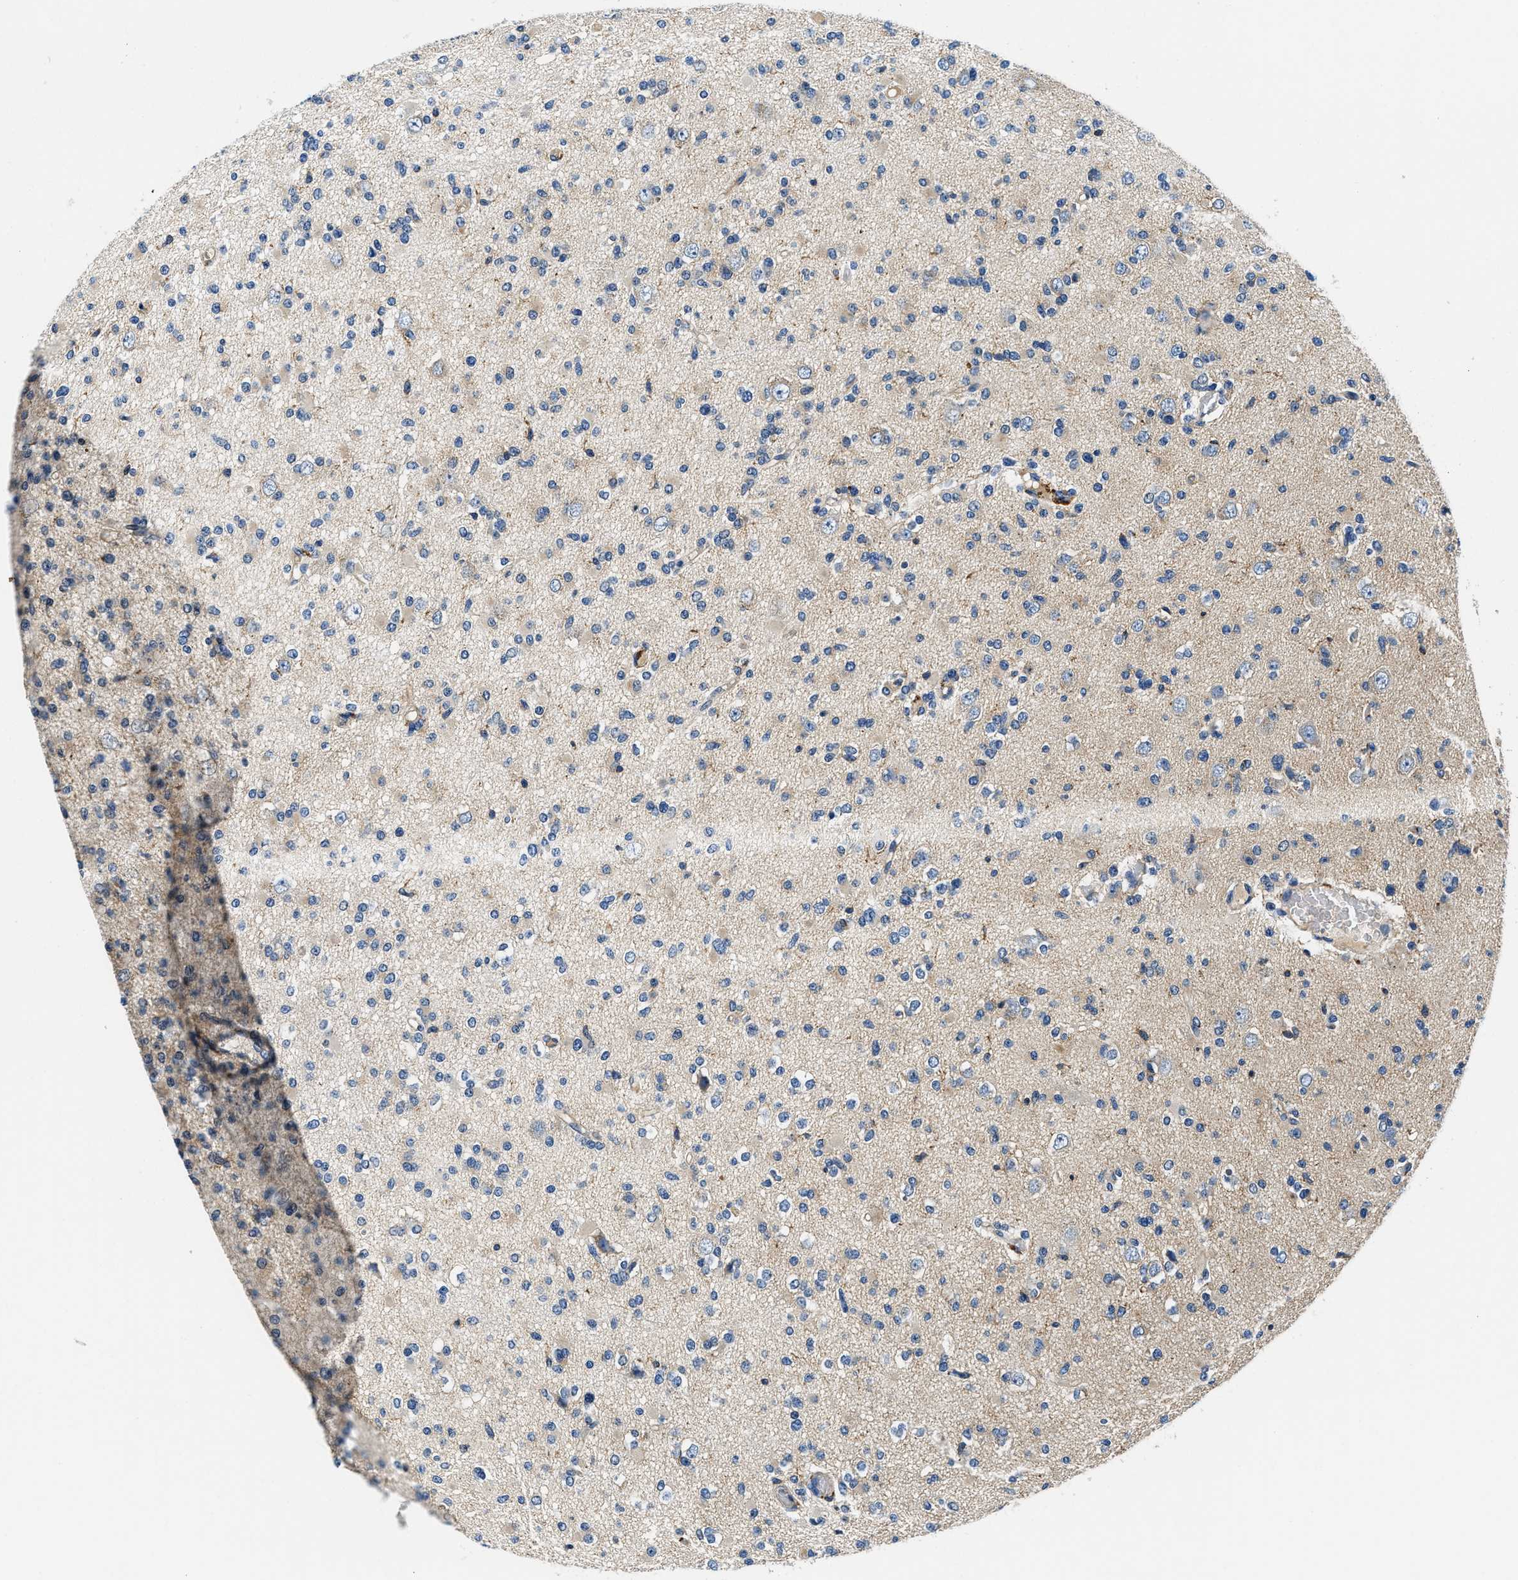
{"staining": {"intensity": "weak", "quantity": "<25%", "location": "cytoplasmic/membranous"}, "tissue": "glioma", "cell_type": "Tumor cells", "image_type": "cancer", "snomed": [{"axis": "morphology", "description": "Glioma, malignant, Low grade"}, {"axis": "topography", "description": "Brain"}], "caption": "The histopathology image demonstrates no significant positivity in tumor cells of glioma. The staining is performed using DAB (3,3'-diaminobenzidine) brown chromogen with nuclei counter-stained in using hematoxylin.", "gene": "ZFAND3", "patient": {"sex": "female", "age": 22}}